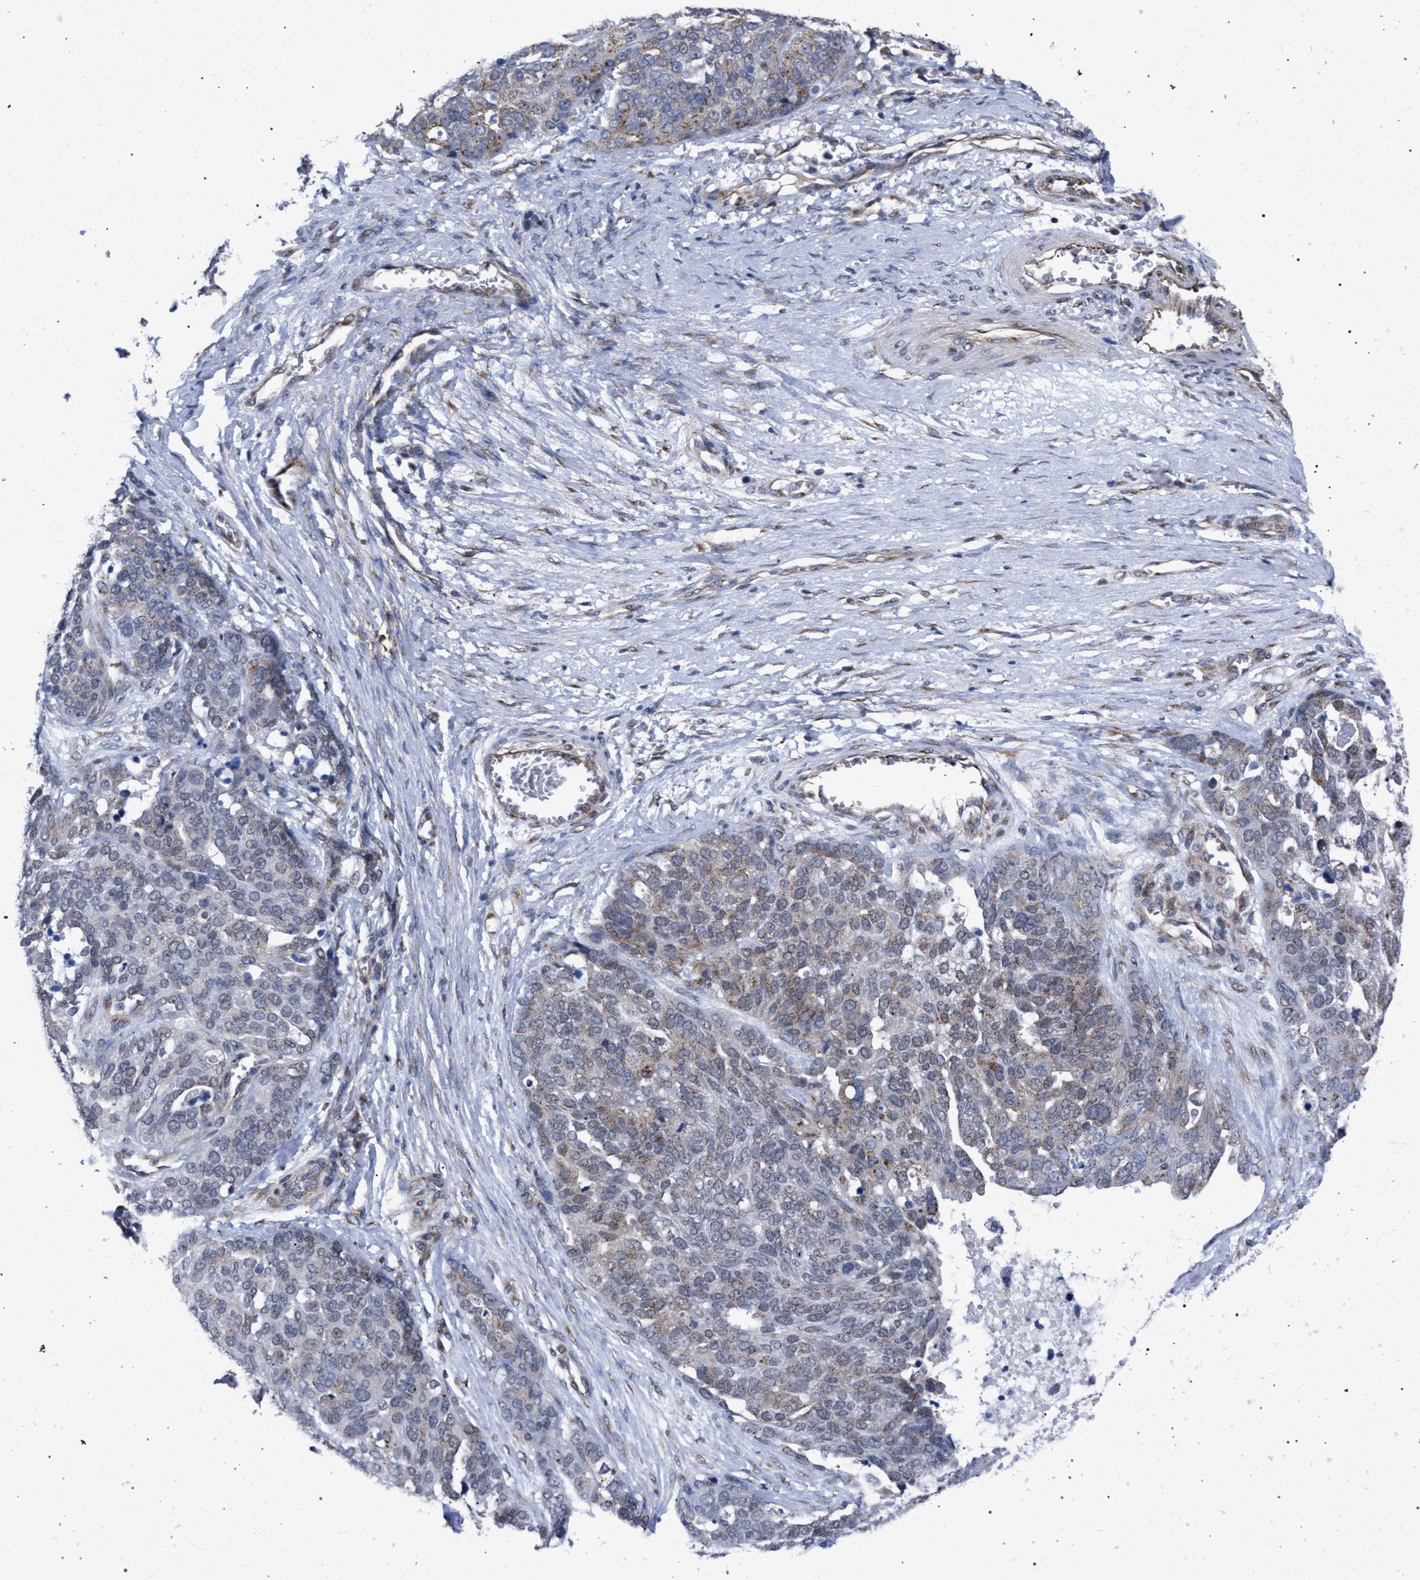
{"staining": {"intensity": "weak", "quantity": "25%-75%", "location": "cytoplasmic/membranous"}, "tissue": "ovarian cancer", "cell_type": "Tumor cells", "image_type": "cancer", "snomed": [{"axis": "morphology", "description": "Cystadenocarcinoma, serous, NOS"}, {"axis": "topography", "description": "Ovary"}], "caption": "IHC histopathology image of human ovarian serous cystadenocarcinoma stained for a protein (brown), which reveals low levels of weak cytoplasmic/membranous staining in about 25%-75% of tumor cells.", "gene": "GOLGA2", "patient": {"sex": "female", "age": 44}}